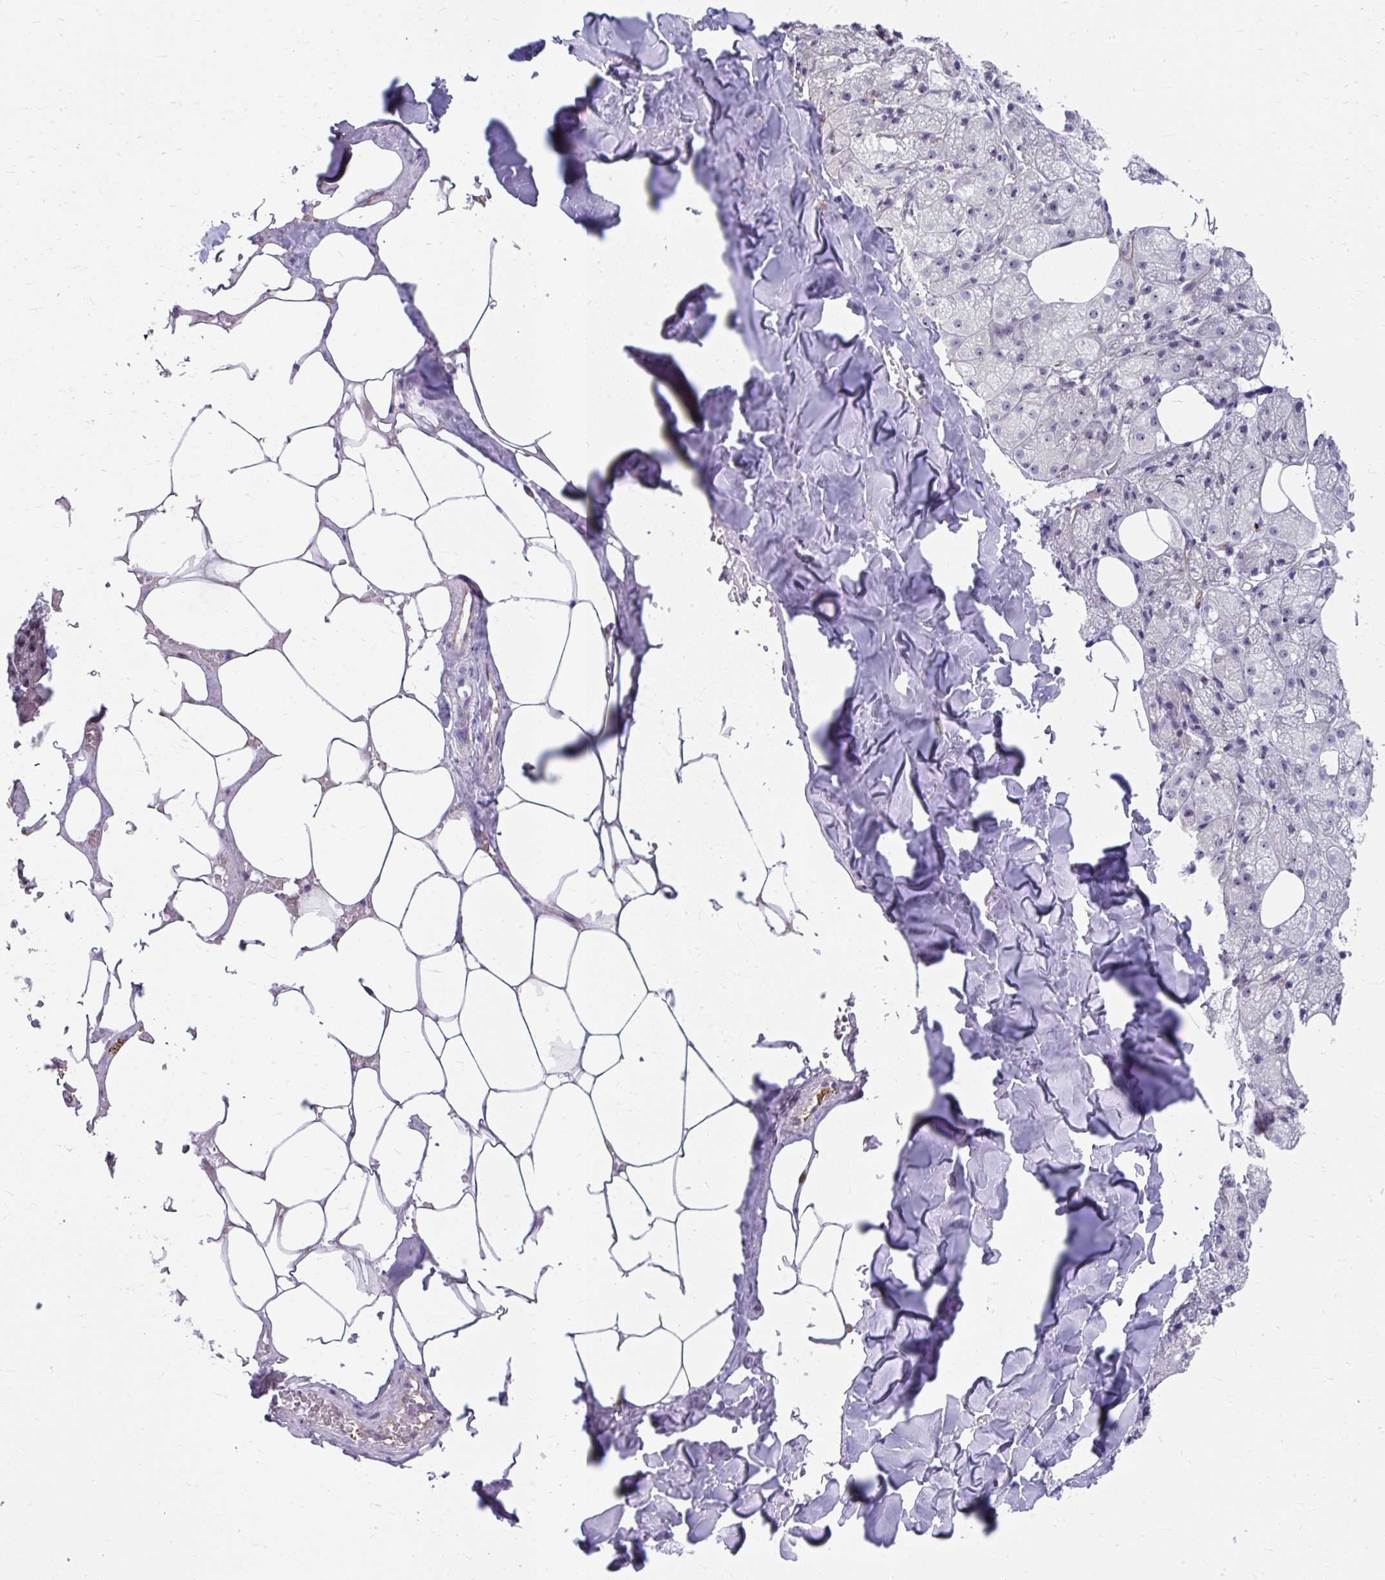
{"staining": {"intensity": "negative", "quantity": "none", "location": "none"}, "tissue": "salivary gland", "cell_type": "Glandular cells", "image_type": "normal", "snomed": [{"axis": "morphology", "description": "Normal tissue, NOS"}, {"axis": "topography", "description": "Salivary gland"}, {"axis": "topography", "description": "Peripheral nerve tissue"}], "caption": "Human salivary gland stained for a protein using immunohistochemistry reveals no expression in glandular cells.", "gene": "MUS81", "patient": {"sex": "male", "age": 38}}